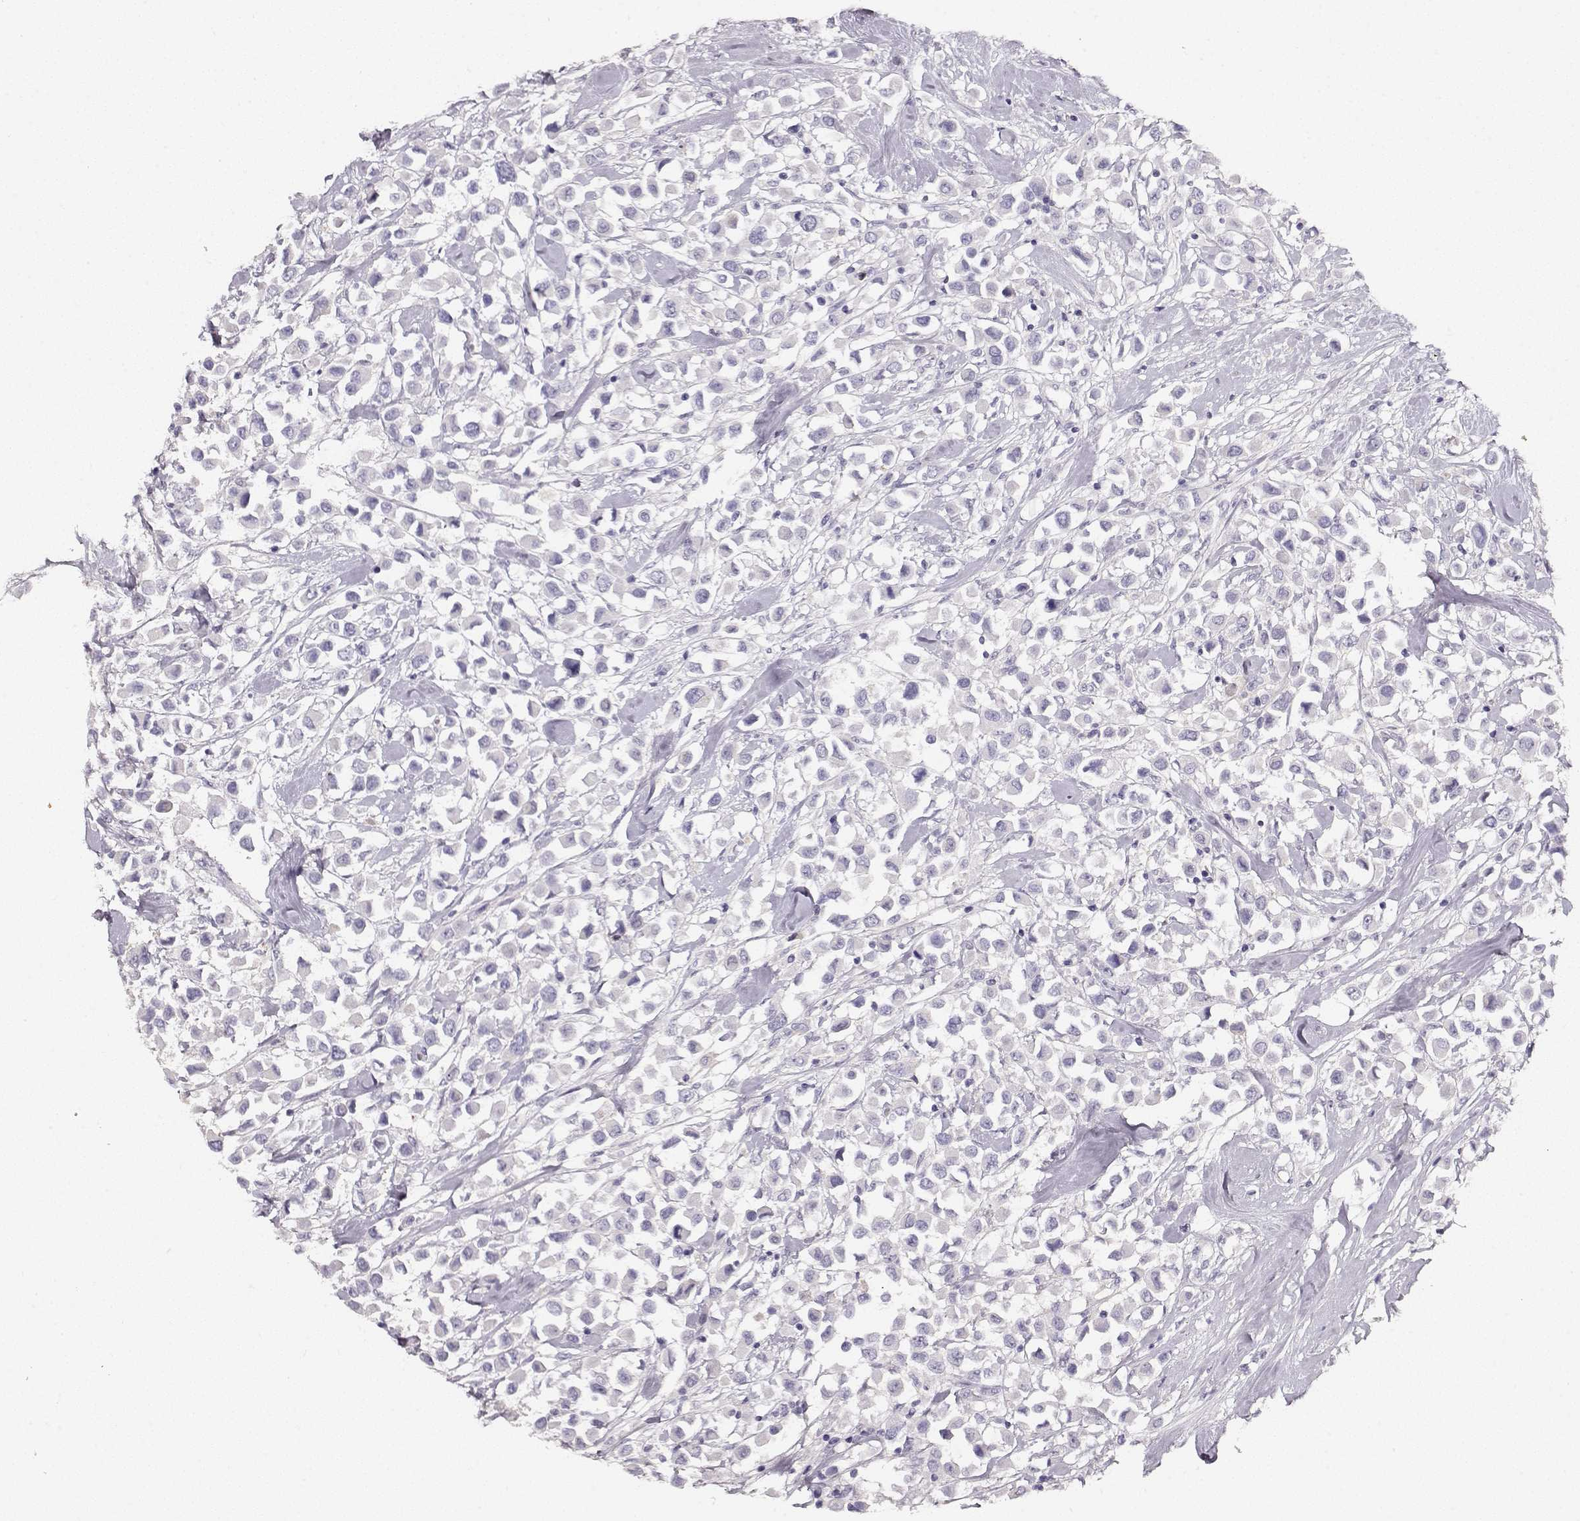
{"staining": {"intensity": "negative", "quantity": "none", "location": "none"}, "tissue": "breast cancer", "cell_type": "Tumor cells", "image_type": "cancer", "snomed": [{"axis": "morphology", "description": "Duct carcinoma"}, {"axis": "topography", "description": "Breast"}], "caption": "DAB (3,3'-diaminobenzidine) immunohistochemical staining of human breast intraductal carcinoma displays no significant positivity in tumor cells. (Immunohistochemistry, brightfield microscopy, high magnification).", "gene": "NDRG4", "patient": {"sex": "female", "age": 61}}